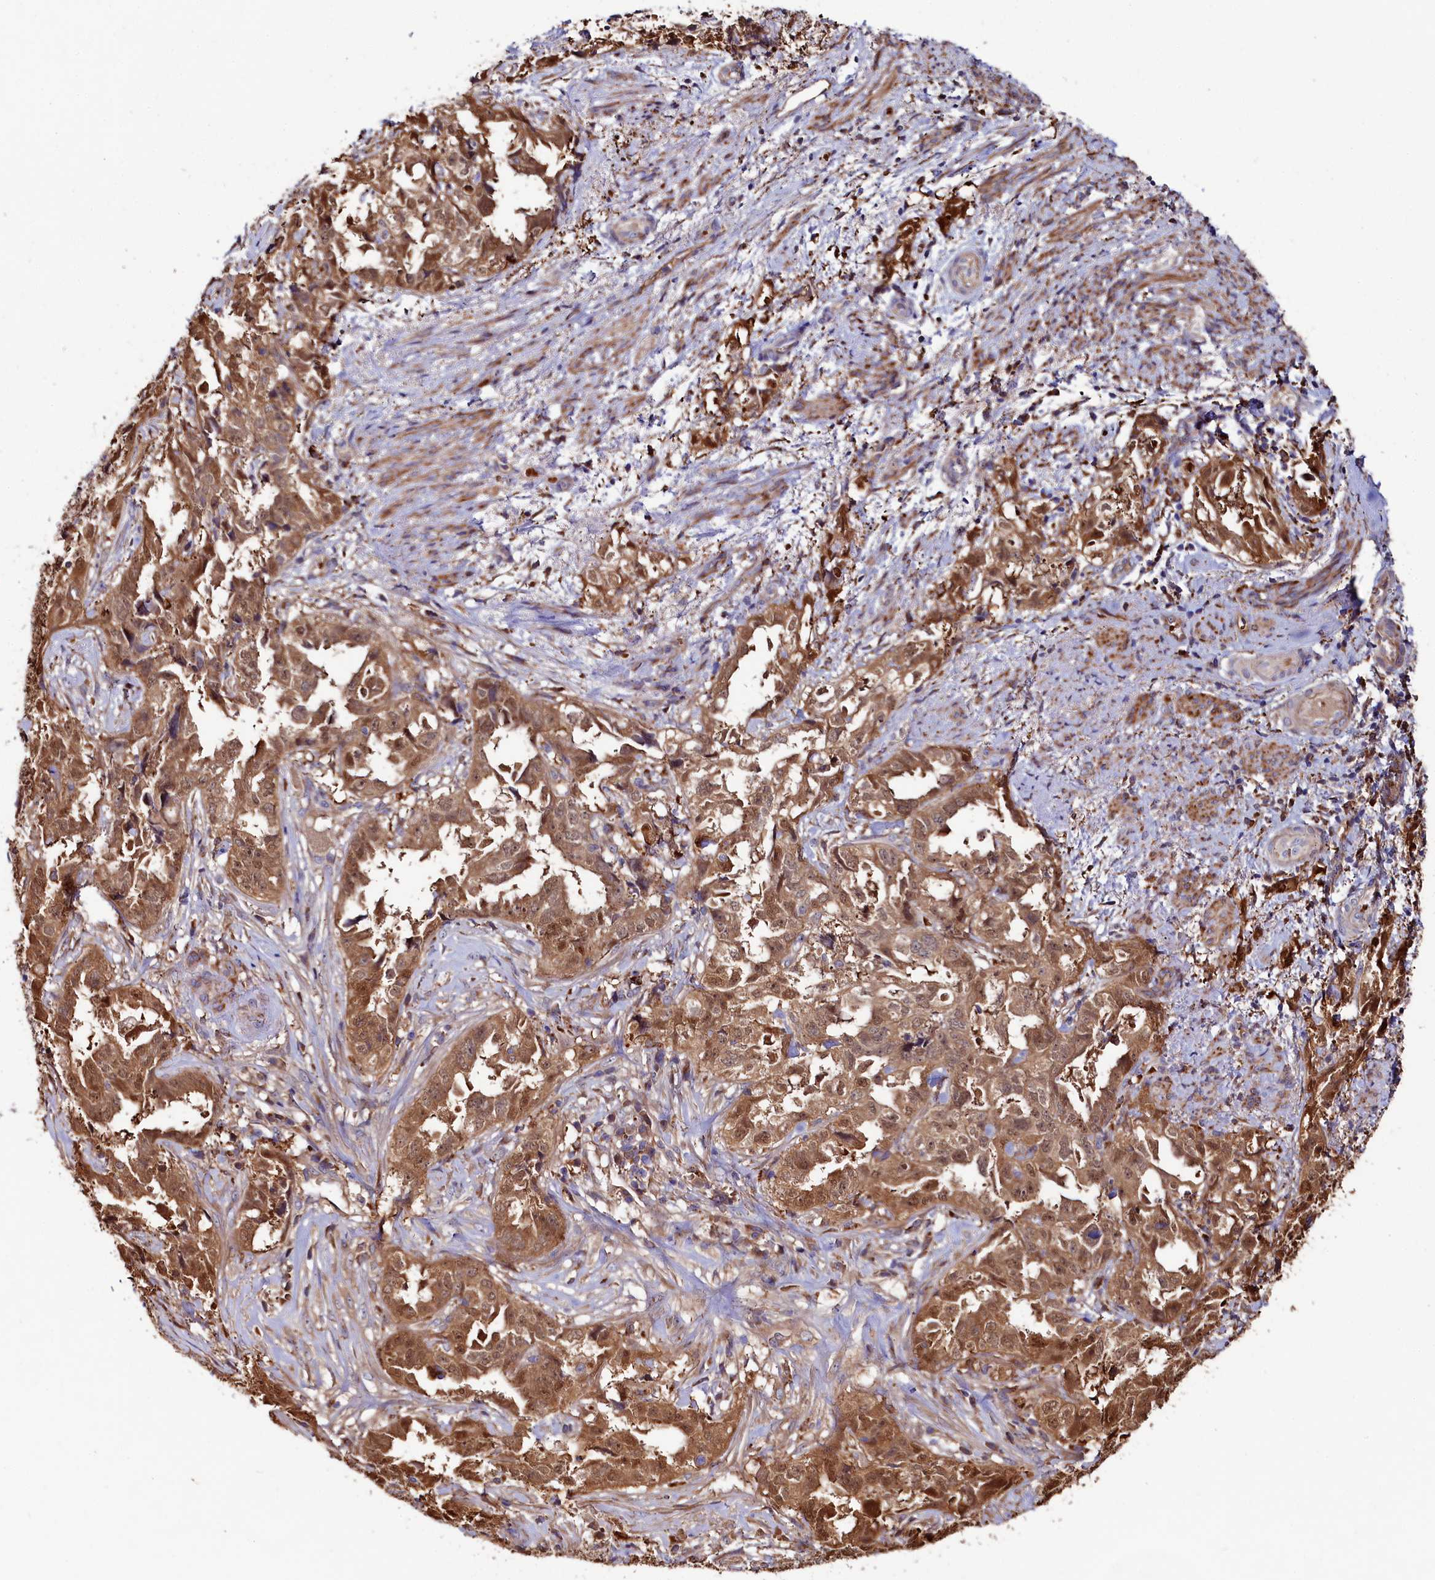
{"staining": {"intensity": "moderate", "quantity": ">75%", "location": "cytoplasmic/membranous,nuclear"}, "tissue": "endometrial cancer", "cell_type": "Tumor cells", "image_type": "cancer", "snomed": [{"axis": "morphology", "description": "Adenocarcinoma, NOS"}, {"axis": "topography", "description": "Endometrium"}], "caption": "A photomicrograph showing moderate cytoplasmic/membranous and nuclear expression in approximately >75% of tumor cells in adenocarcinoma (endometrial), as visualized by brown immunohistochemical staining.", "gene": "ASTE1", "patient": {"sex": "female", "age": 65}}